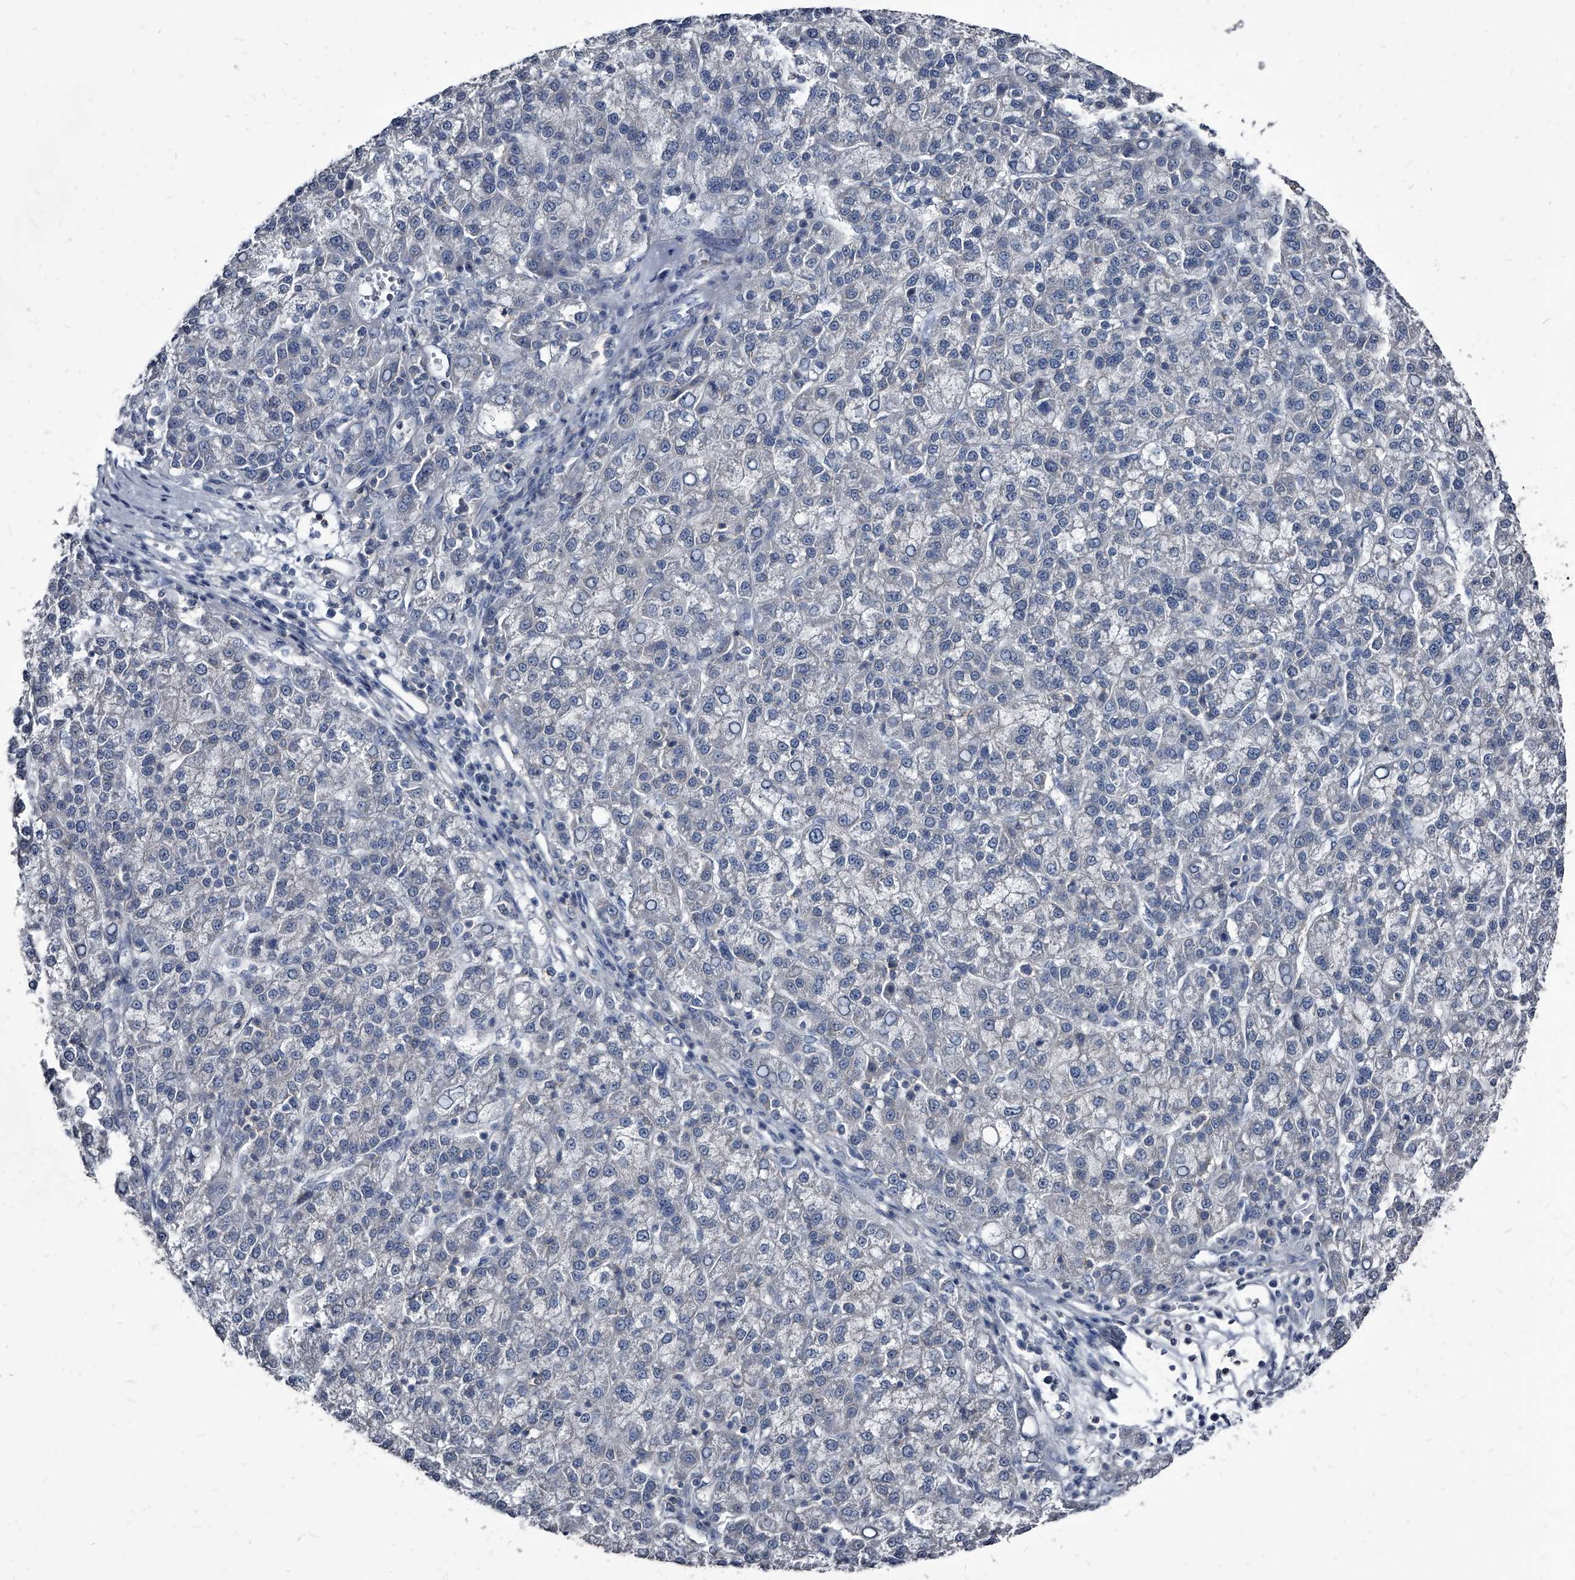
{"staining": {"intensity": "negative", "quantity": "none", "location": "none"}, "tissue": "liver cancer", "cell_type": "Tumor cells", "image_type": "cancer", "snomed": [{"axis": "morphology", "description": "Carcinoma, Hepatocellular, NOS"}, {"axis": "topography", "description": "Liver"}], "caption": "Tumor cells are negative for protein expression in human liver cancer (hepatocellular carcinoma). Brightfield microscopy of immunohistochemistry stained with DAB (brown) and hematoxylin (blue), captured at high magnification.", "gene": "PGLYRP3", "patient": {"sex": "female", "age": 58}}